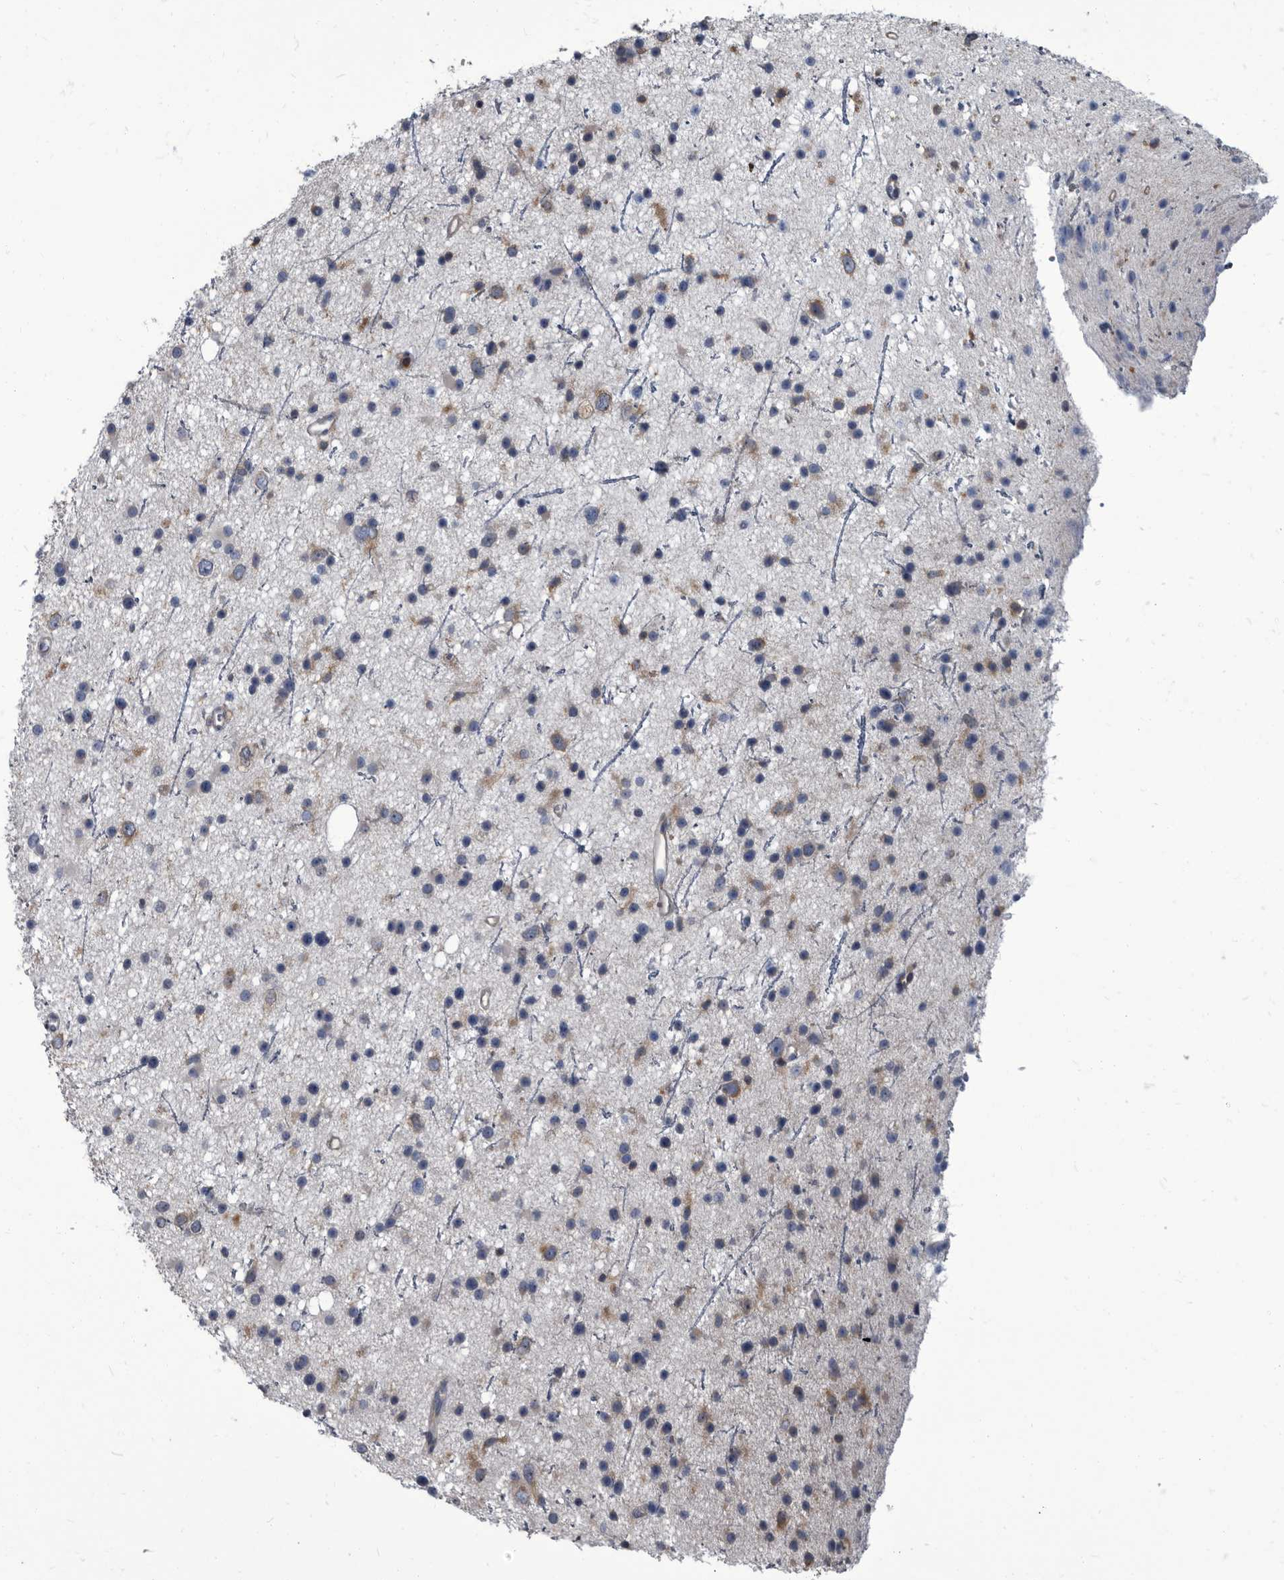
{"staining": {"intensity": "weak", "quantity": "25%-75%", "location": "cytoplasmic/membranous"}, "tissue": "glioma", "cell_type": "Tumor cells", "image_type": "cancer", "snomed": [{"axis": "morphology", "description": "Glioma, malignant, Low grade"}, {"axis": "topography", "description": "Cerebral cortex"}], "caption": "Protein expression analysis of malignant glioma (low-grade) displays weak cytoplasmic/membranous staining in approximately 25%-75% of tumor cells.", "gene": "CDV3", "patient": {"sex": "female", "age": 39}}